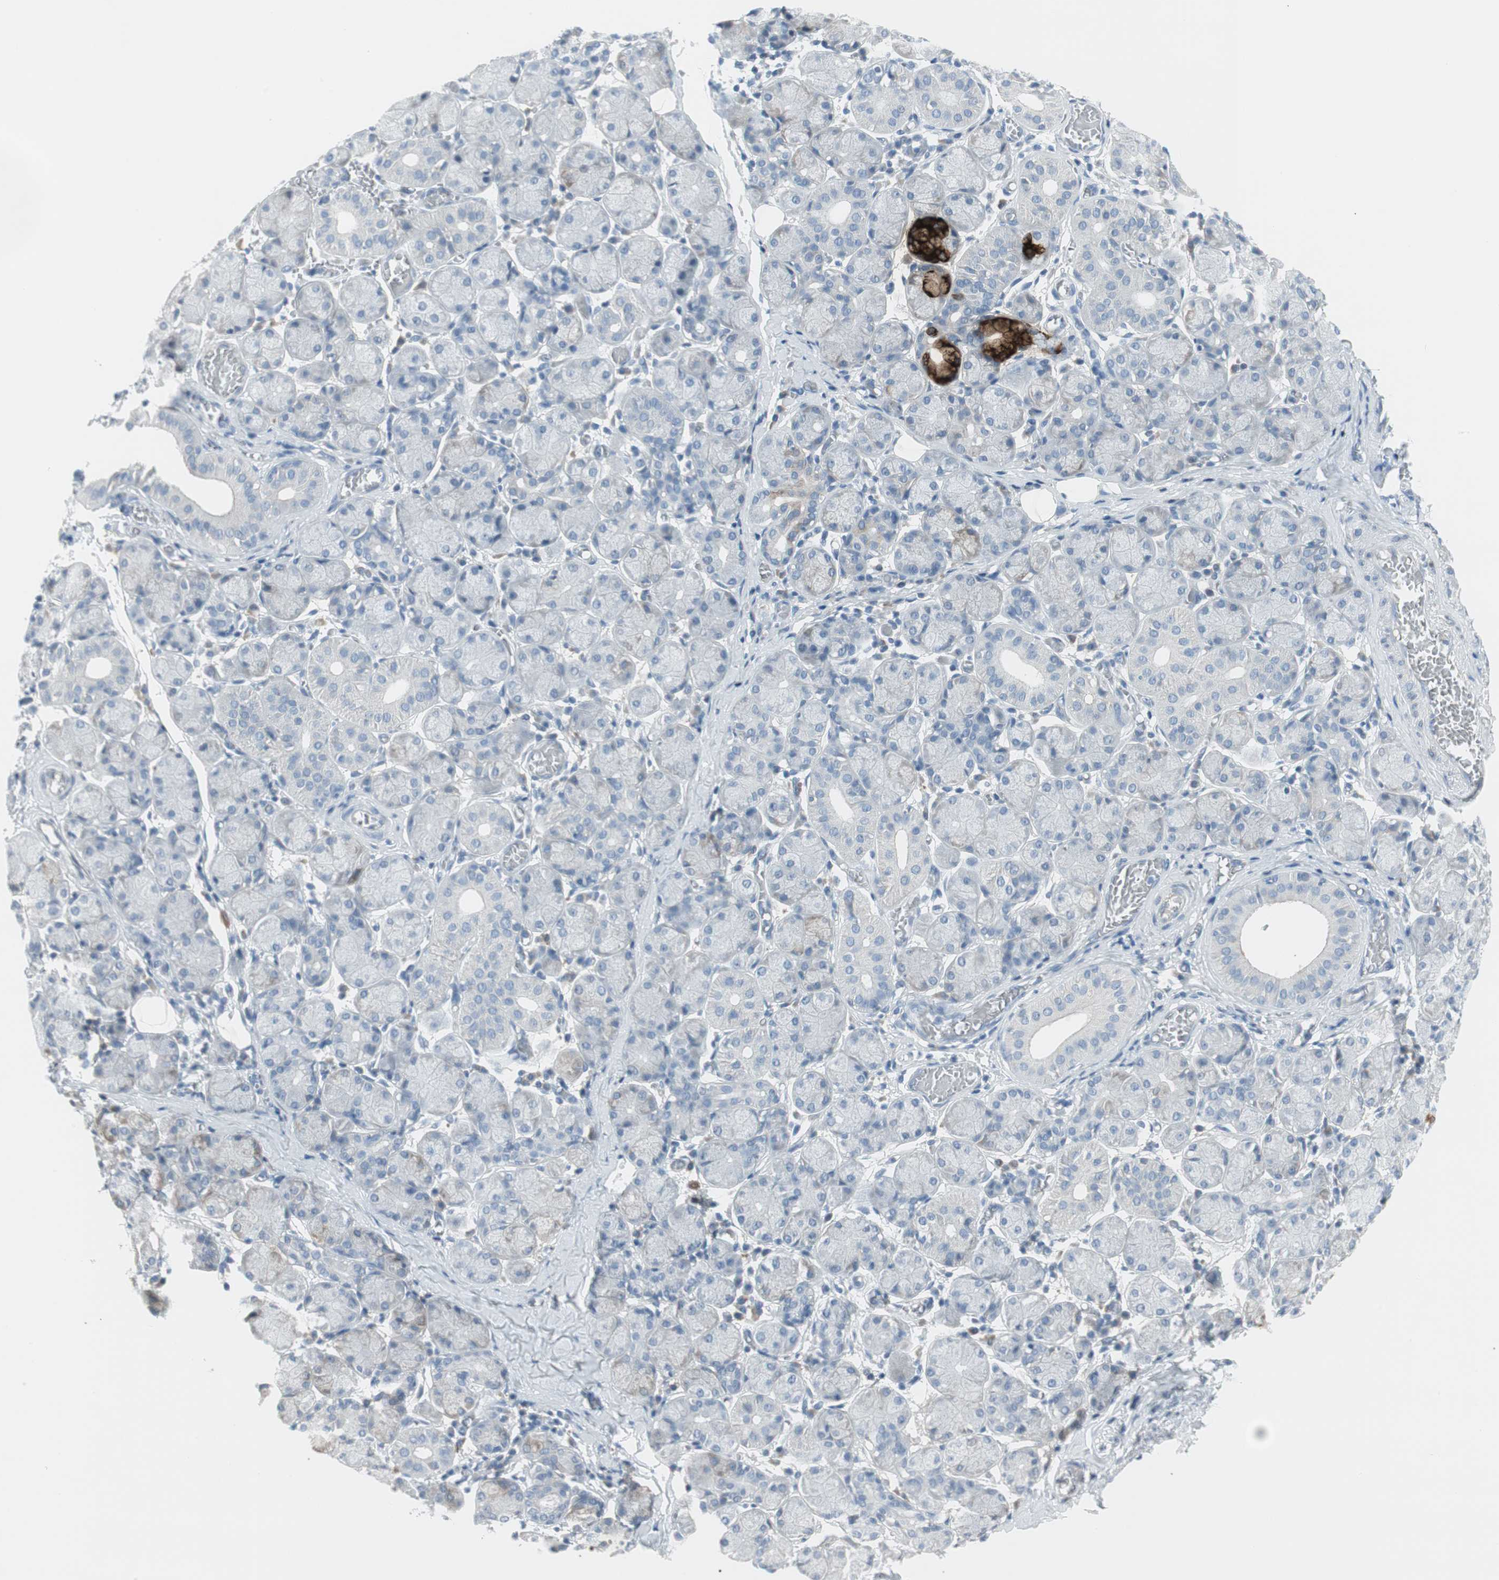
{"staining": {"intensity": "weak", "quantity": "<25%", "location": "cytoplasmic/membranous"}, "tissue": "salivary gland", "cell_type": "Glandular cells", "image_type": "normal", "snomed": [{"axis": "morphology", "description": "Normal tissue, NOS"}, {"axis": "topography", "description": "Salivary gland"}], "caption": "Immunohistochemistry (IHC) photomicrograph of benign salivary gland: human salivary gland stained with DAB displays no significant protein positivity in glandular cells.", "gene": "AGR2", "patient": {"sex": "female", "age": 24}}